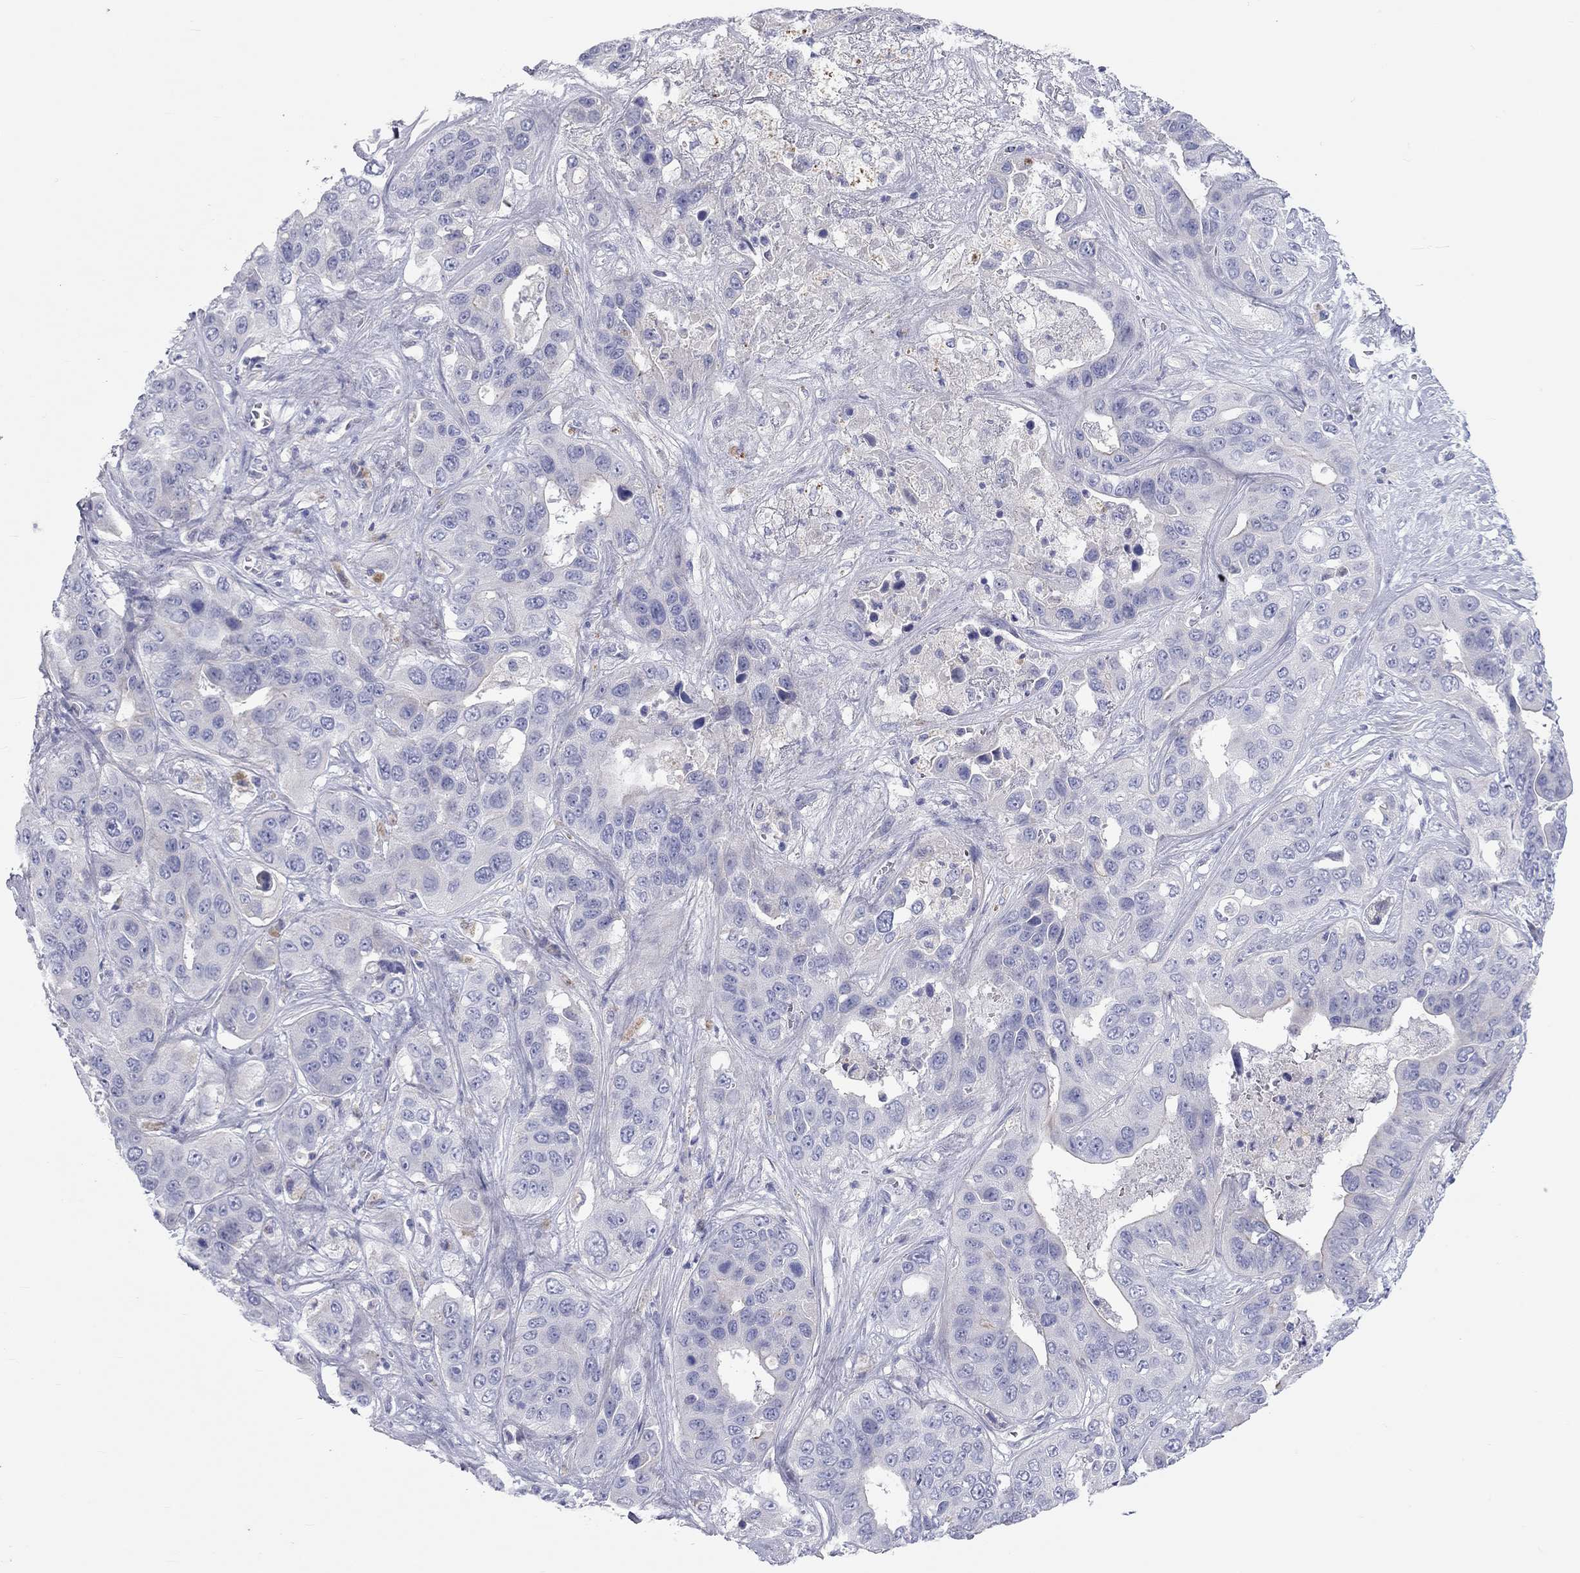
{"staining": {"intensity": "negative", "quantity": "none", "location": "none"}, "tissue": "liver cancer", "cell_type": "Tumor cells", "image_type": "cancer", "snomed": [{"axis": "morphology", "description": "Cholangiocarcinoma"}, {"axis": "topography", "description": "Liver"}], "caption": "Protein analysis of liver cholangiocarcinoma demonstrates no significant expression in tumor cells.", "gene": "ST7L", "patient": {"sex": "female", "age": 52}}